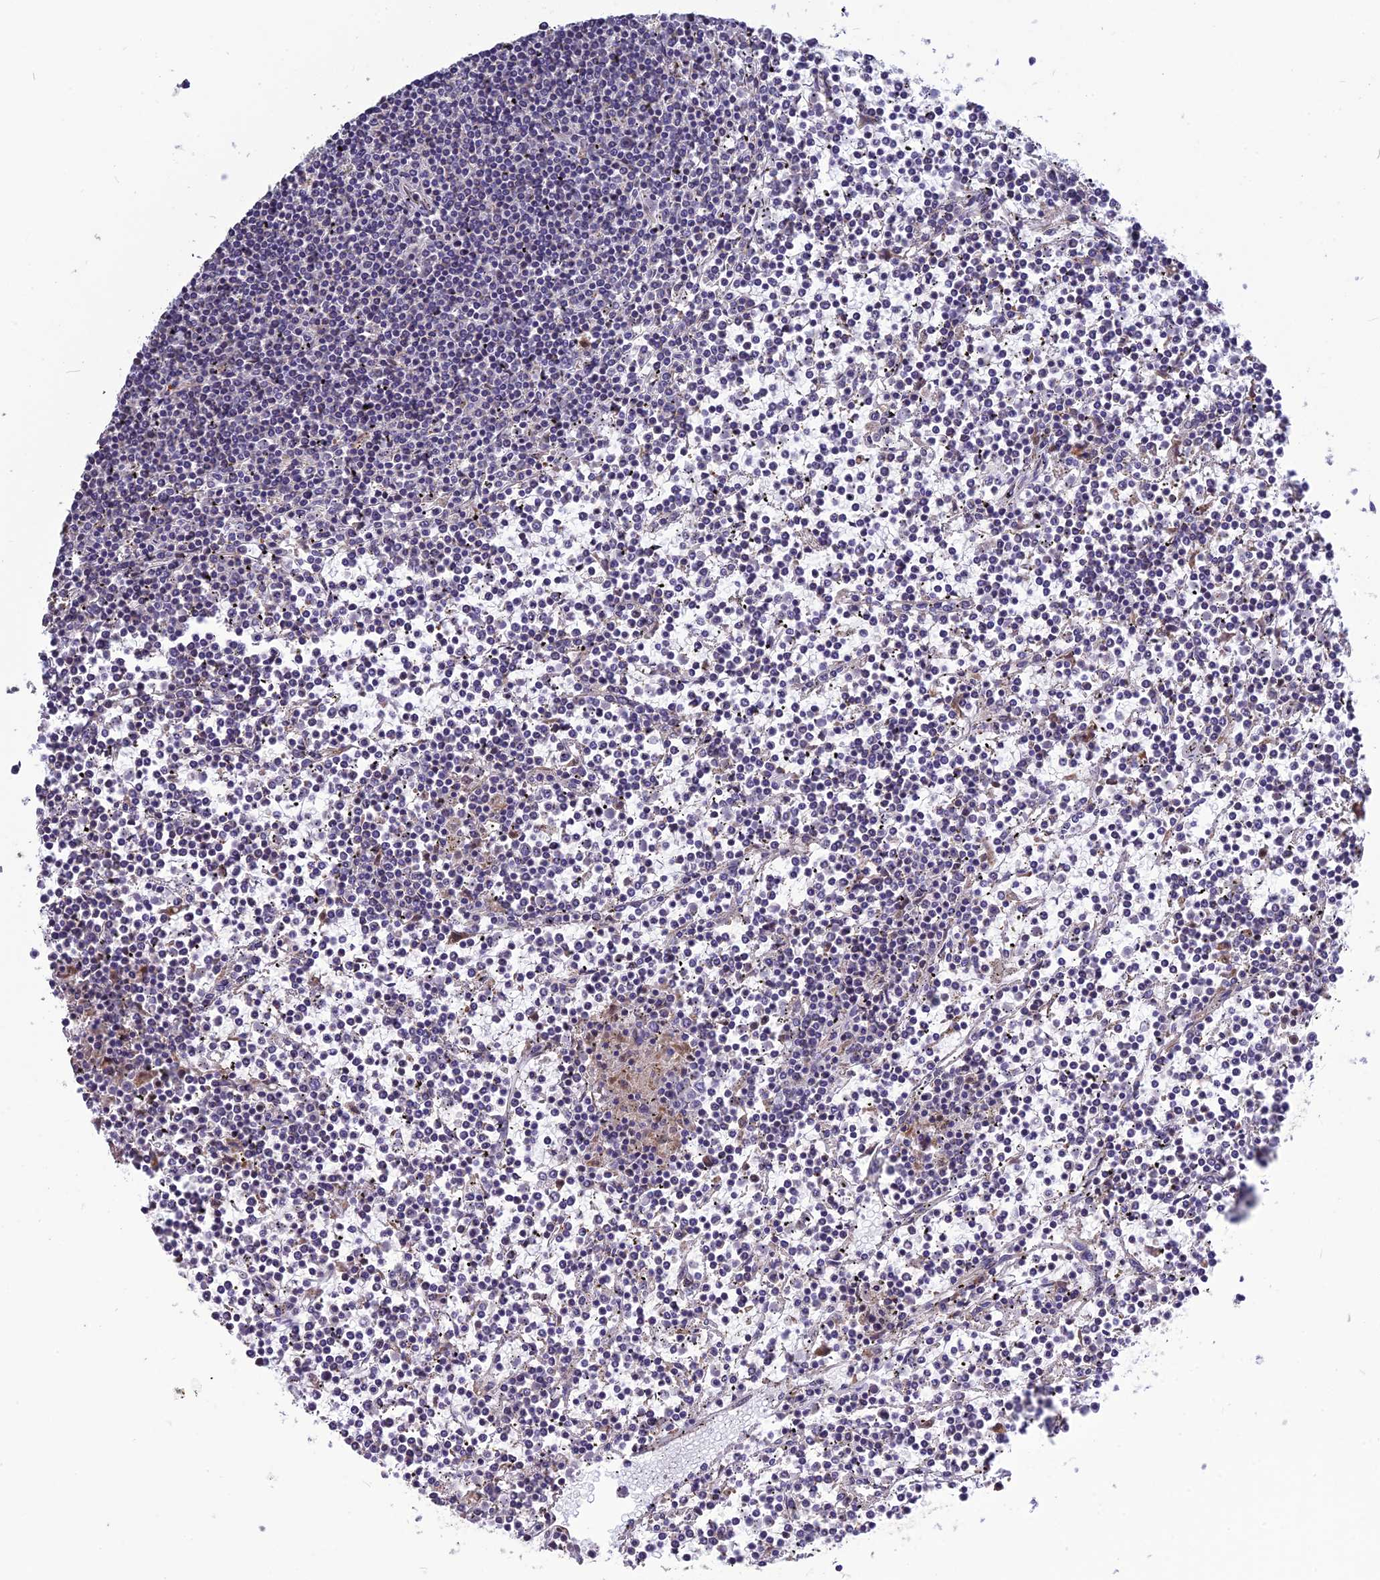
{"staining": {"intensity": "negative", "quantity": "none", "location": "none"}, "tissue": "lymphoma", "cell_type": "Tumor cells", "image_type": "cancer", "snomed": [{"axis": "morphology", "description": "Malignant lymphoma, non-Hodgkin's type, Low grade"}, {"axis": "topography", "description": "Spleen"}], "caption": "Malignant lymphoma, non-Hodgkin's type (low-grade) was stained to show a protein in brown. There is no significant expression in tumor cells.", "gene": "SPG21", "patient": {"sex": "female", "age": 19}}